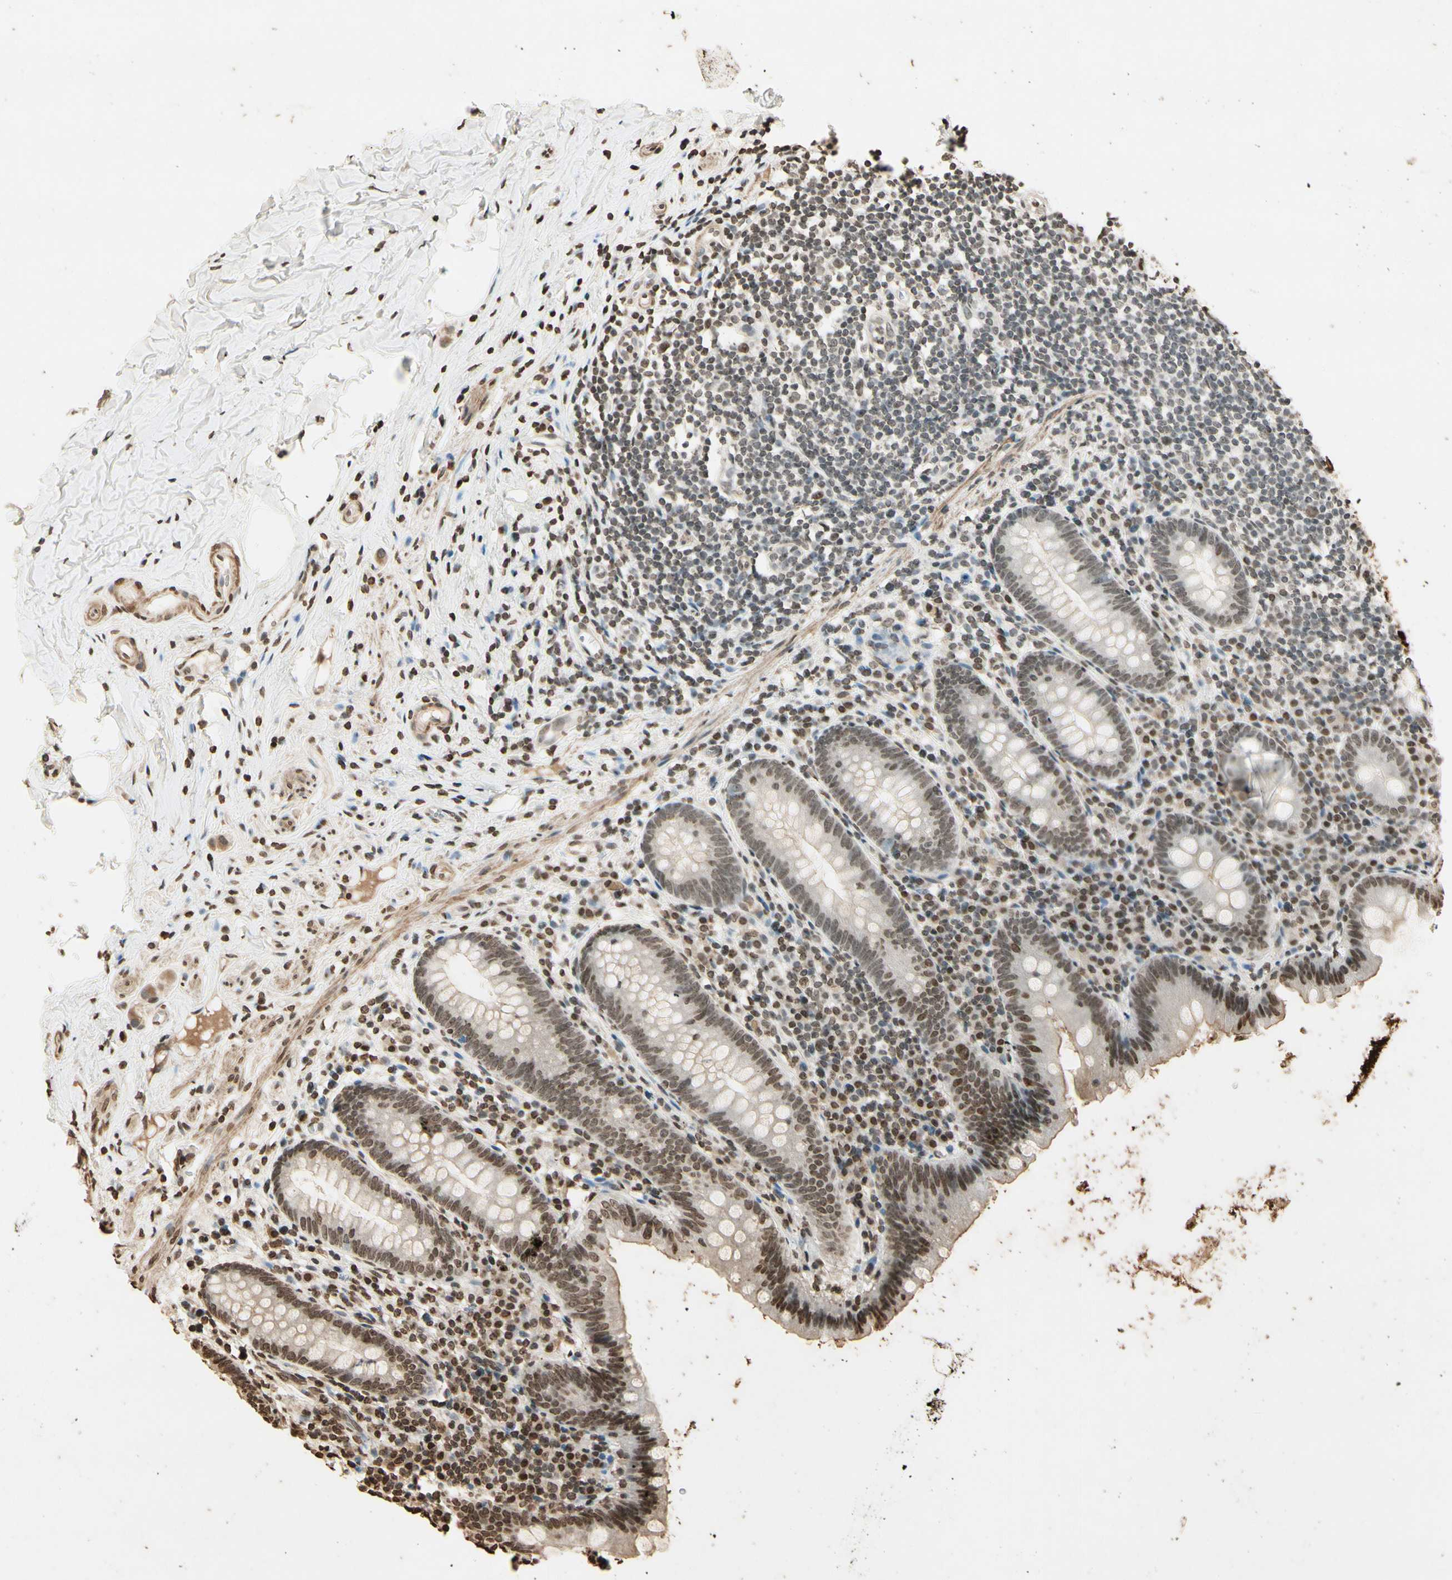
{"staining": {"intensity": "weak", "quantity": "25%-75%", "location": "cytoplasmic/membranous,nuclear"}, "tissue": "appendix", "cell_type": "Glandular cells", "image_type": "normal", "snomed": [{"axis": "morphology", "description": "Normal tissue, NOS"}, {"axis": "topography", "description": "Appendix"}], "caption": "A high-resolution micrograph shows IHC staining of unremarkable appendix, which displays weak cytoplasmic/membranous,nuclear staining in approximately 25%-75% of glandular cells. Nuclei are stained in blue.", "gene": "TOP1", "patient": {"sex": "male", "age": 52}}